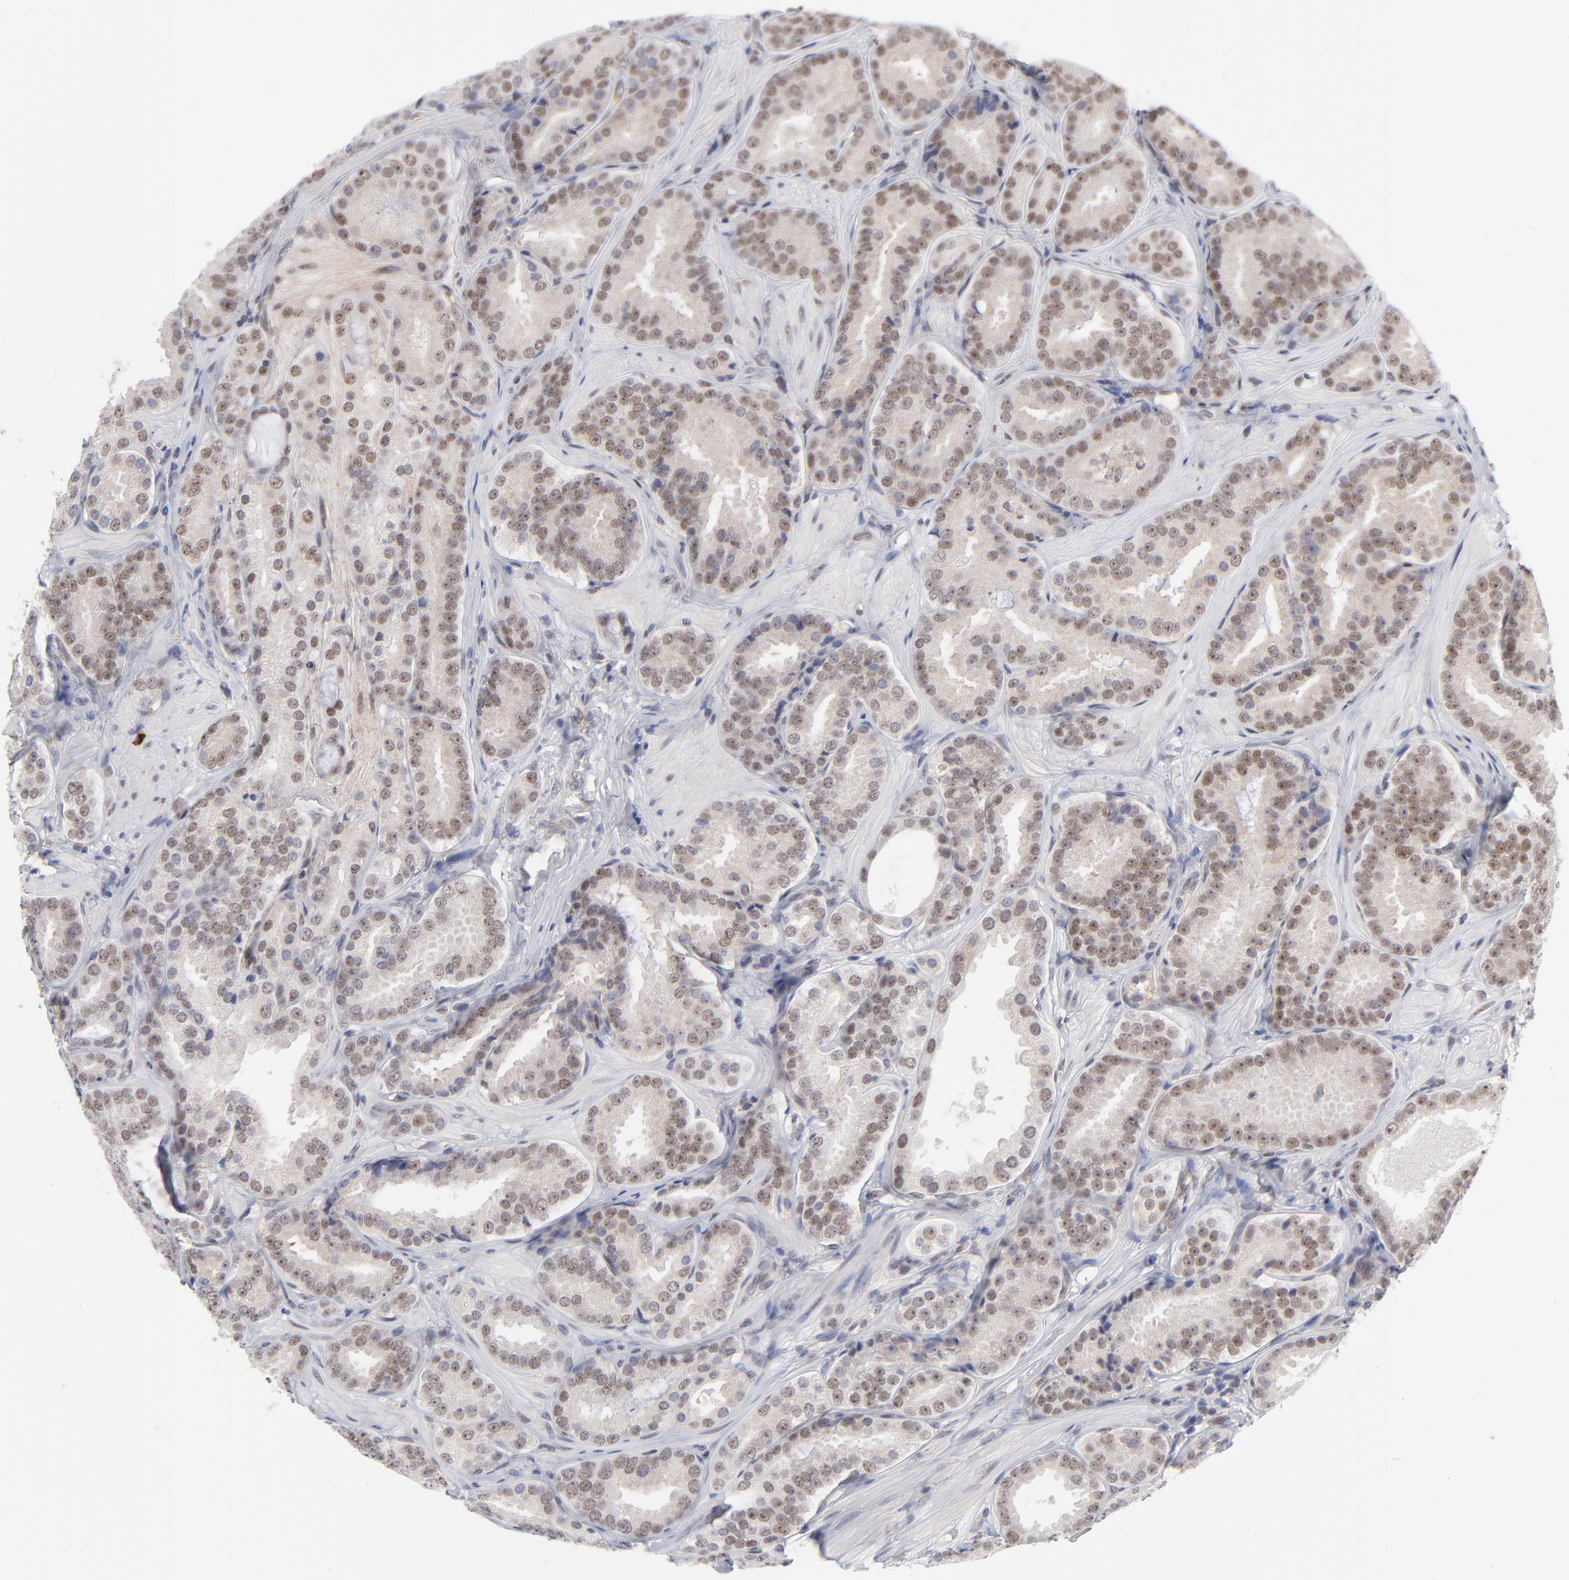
{"staining": {"intensity": "weak", "quantity": "25%-75%", "location": "nuclear"}, "tissue": "prostate cancer", "cell_type": "Tumor cells", "image_type": "cancer", "snomed": [{"axis": "morphology", "description": "Adenocarcinoma, Low grade"}, {"axis": "topography", "description": "Prostate"}], "caption": "IHC of human adenocarcinoma (low-grade) (prostate) reveals low levels of weak nuclear expression in approximately 25%-75% of tumor cells. (DAB (3,3'-diaminobenzidine) IHC with brightfield microscopy, high magnification).", "gene": "NBN", "patient": {"sex": "male", "age": 59}}